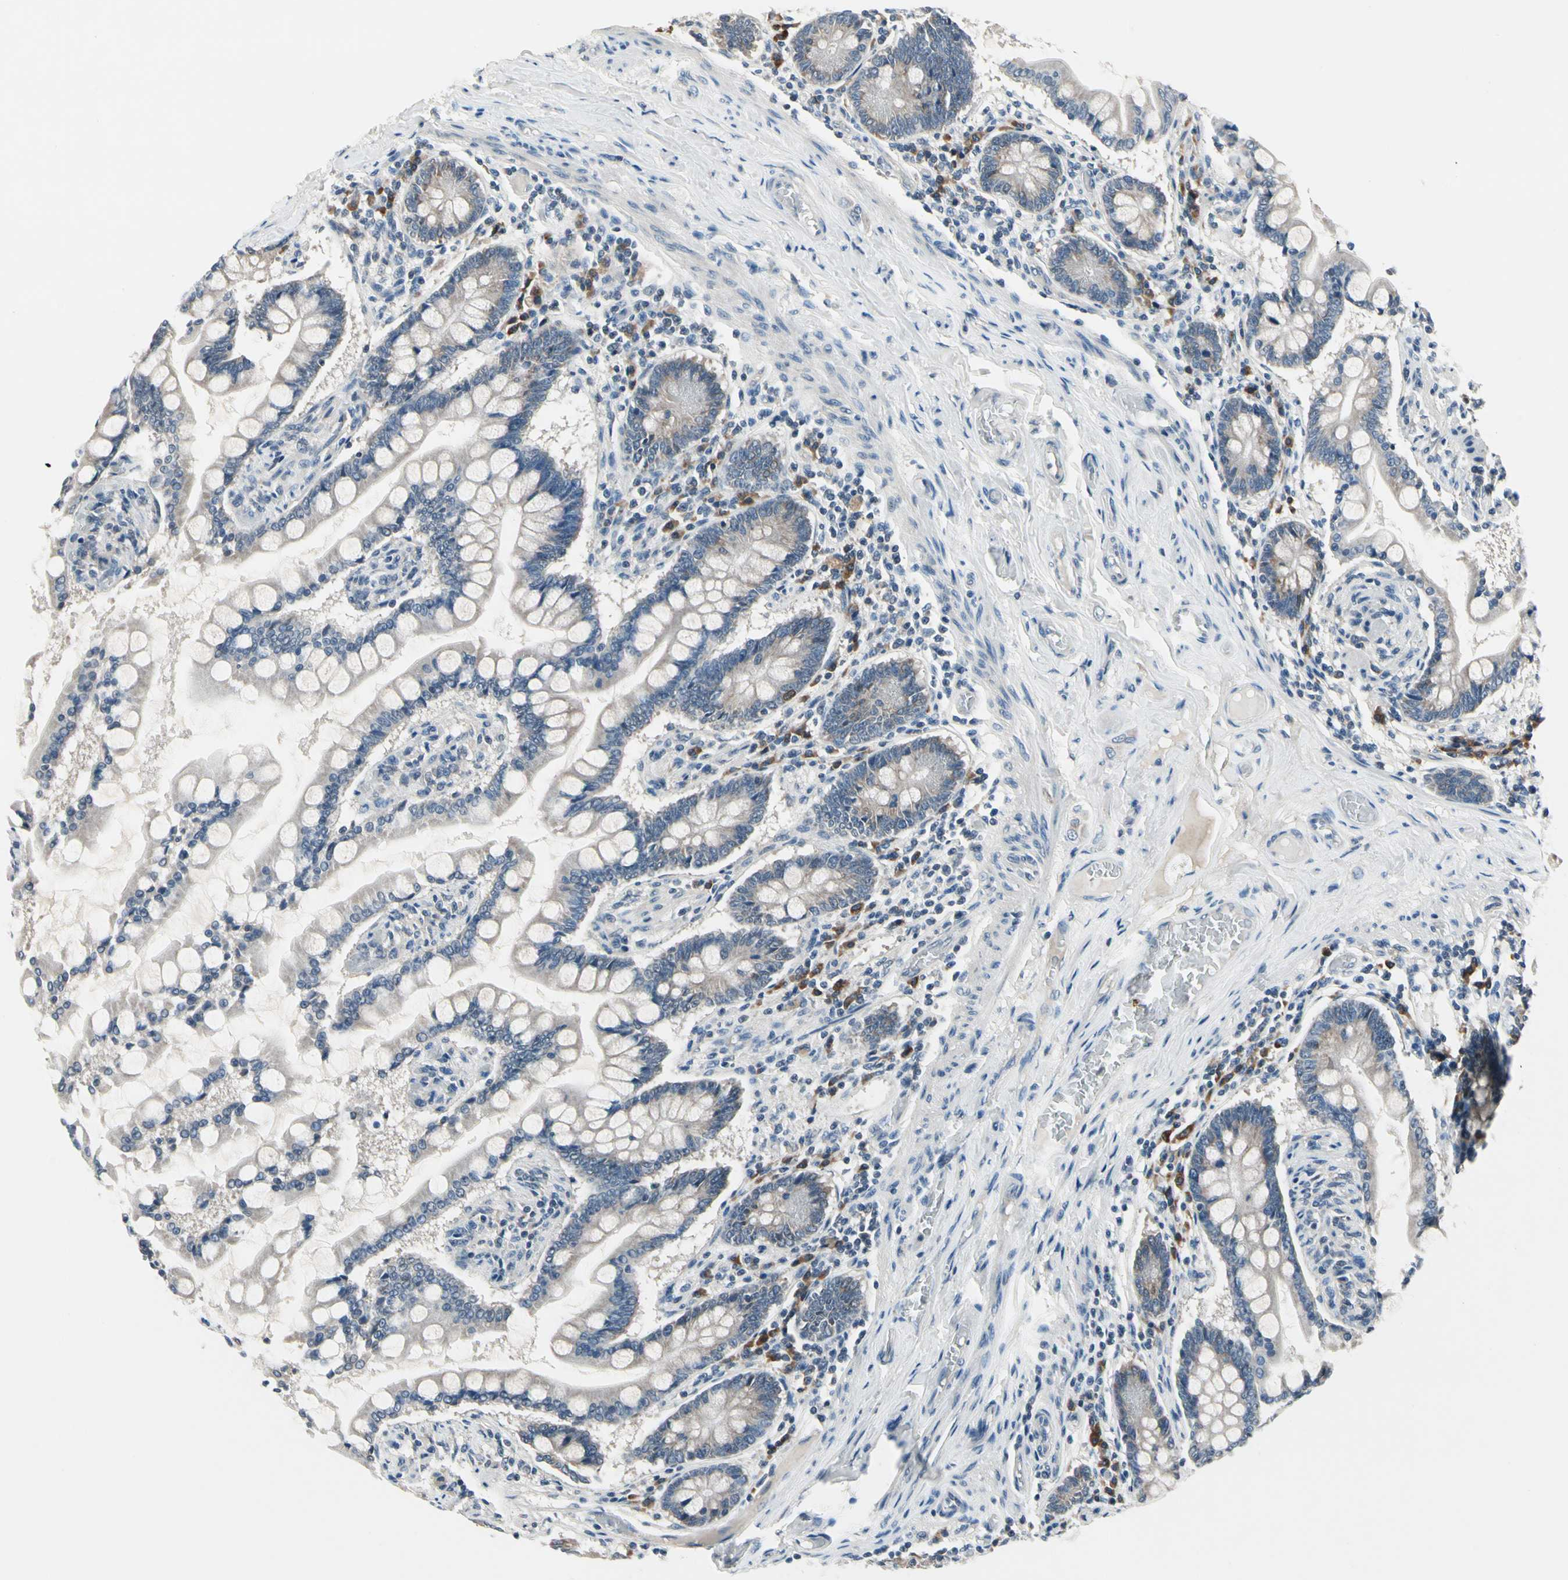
{"staining": {"intensity": "weak", "quantity": "25%-75%", "location": "cytoplasmic/membranous"}, "tissue": "small intestine", "cell_type": "Glandular cells", "image_type": "normal", "snomed": [{"axis": "morphology", "description": "Normal tissue, NOS"}, {"axis": "topography", "description": "Small intestine"}], "caption": "IHC micrograph of benign human small intestine stained for a protein (brown), which shows low levels of weak cytoplasmic/membranous staining in about 25%-75% of glandular cells.", "gene": "SELENOK", "patient": {"sex": "male", "age": 41}}